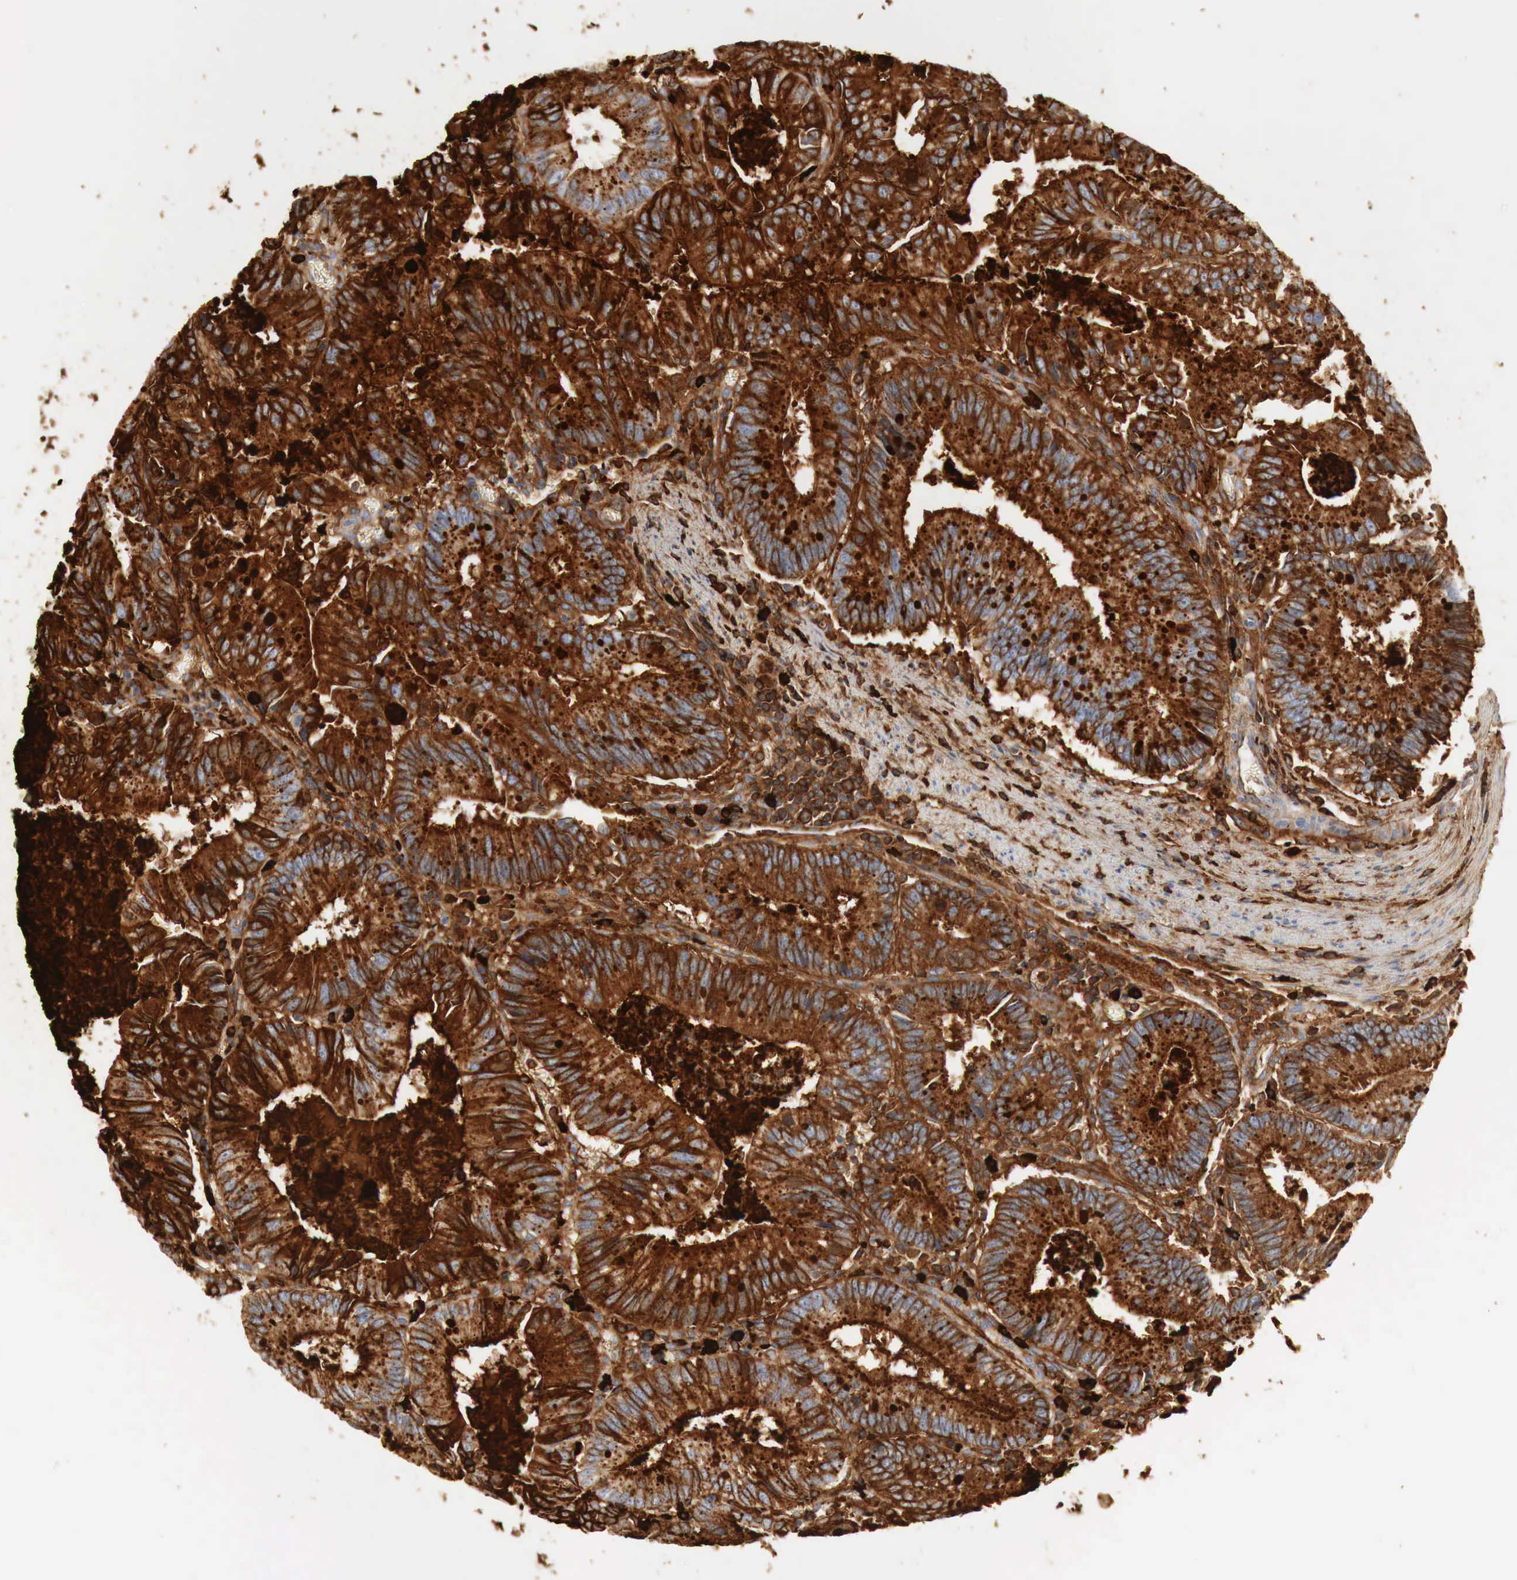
{"staining": {"intensity": "strong", "quantity": ">75%", "location": "cytoplasmic/membranous"}, "tissue": "colorectal cancer", "cell_type": "Tumor cells", "image_type": "cancer", "snomed": [{"axis": "morphology", "description": "Adenocarcinoma, NOS"}, {"axis": "topography", "description": "Rectum"}], "caption": "IHC photomicrograph of adenocarcinoma (colorectal) stained for a protein (brown), which displays high levels of strong cytoplasmic/membranous positivity in approximately >75% of tumor cells.", "gene": "IGLC3", "patient": {"sex": "female", "age": 81}}